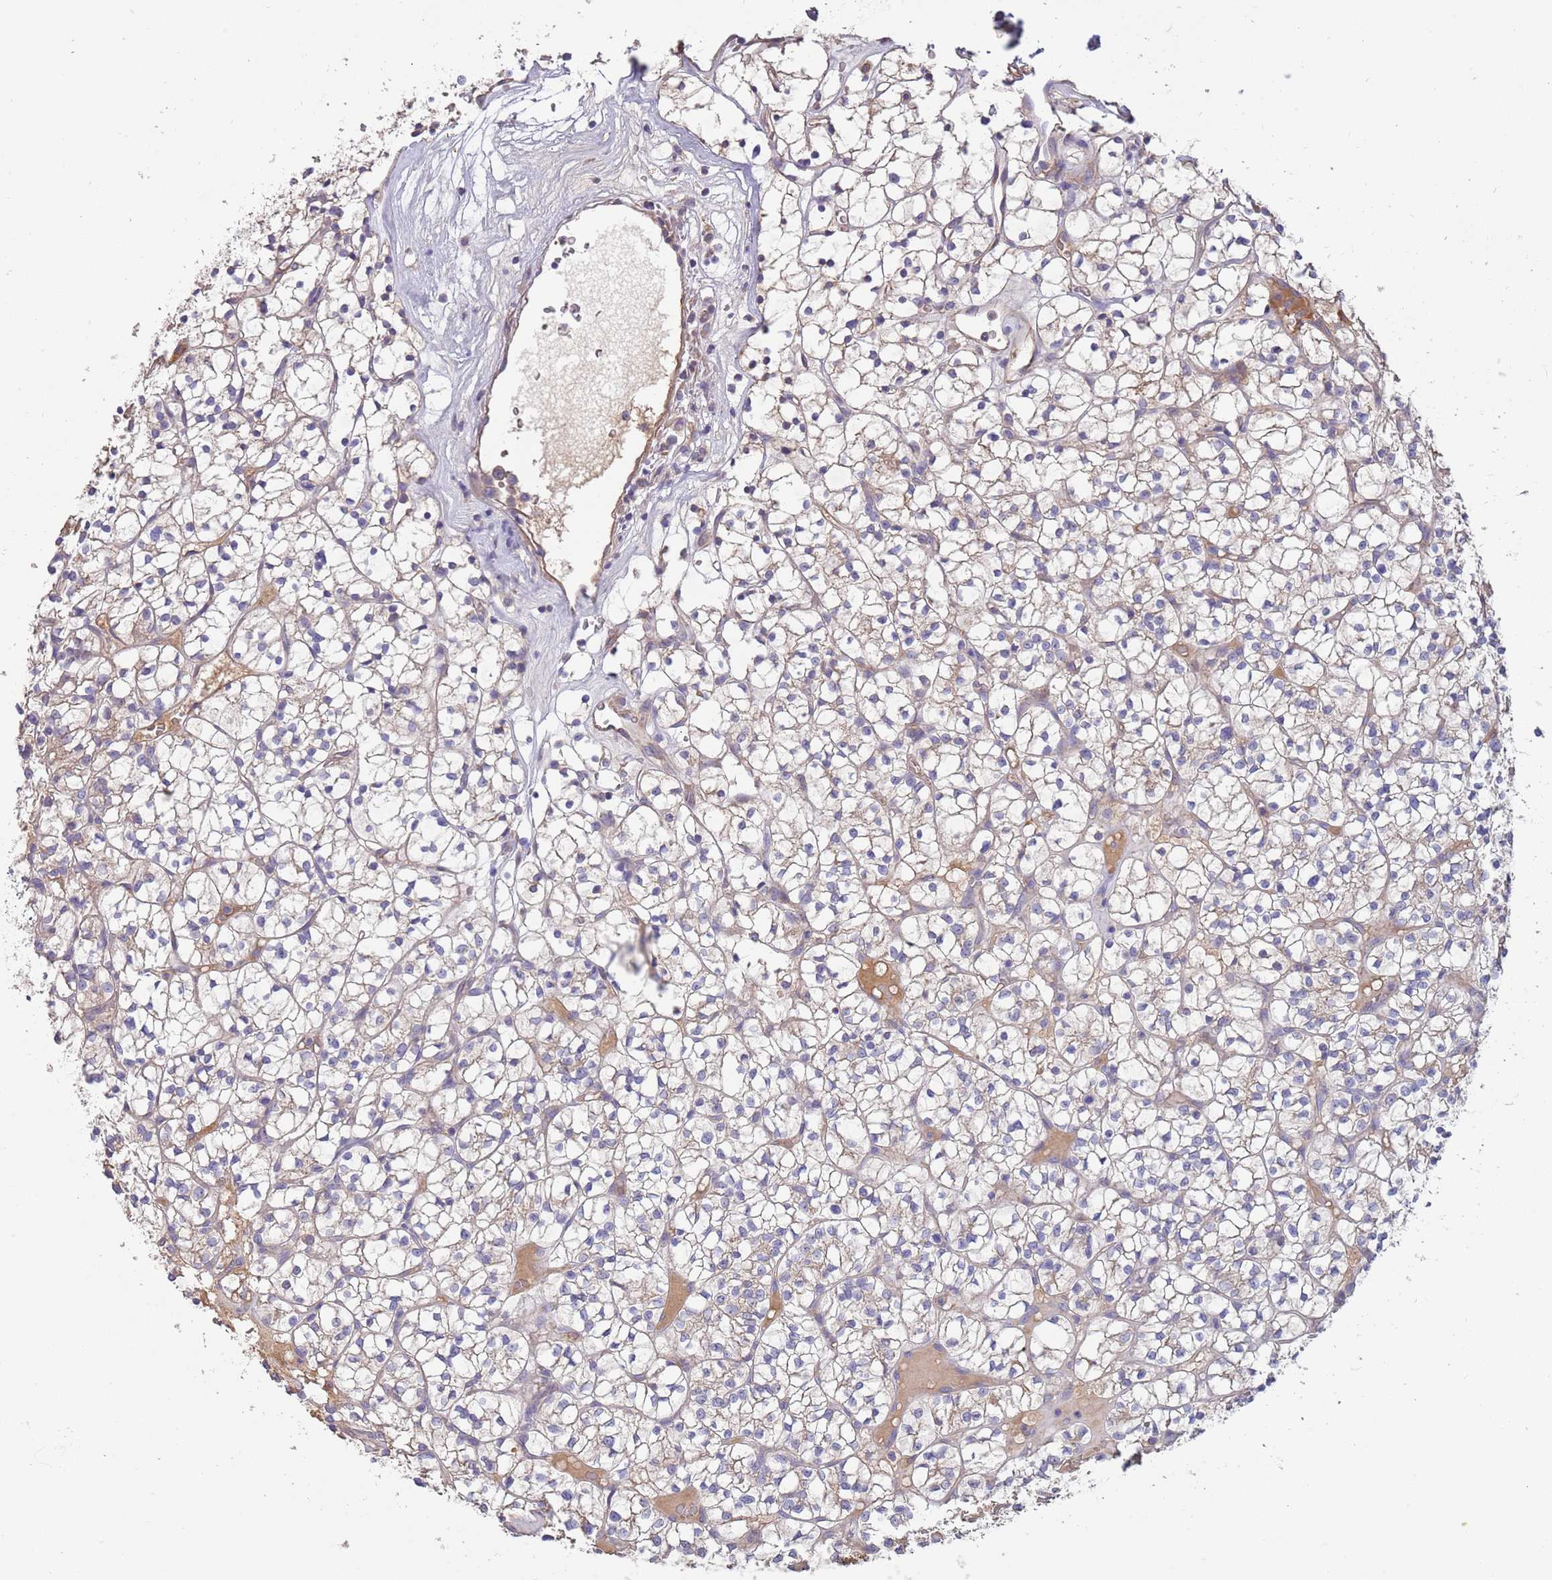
{"staining": {"intensity": "negative", "quantity": "none", "location": "none"}, "tissue": "renal cancer", "cell_type": "Tumor cells", "image_type": "cancer", "snomed": [{"axis": "morphology", "description": "Adenocarcinoma, NOS"}, {"axis": "topography", "description": "Kidney"}], "caption": "This image is of renal cancer (adenocarcinoma) stained with immunohistochemistry (IHC) to label a protein in brown with the nuclei are counter-stained blue. There is no positivity in tumor cells. (IHC, brightfield microscopy, high magnification).", "gene": "TRMO", "patient": {"sex": "female", "age": 64}}